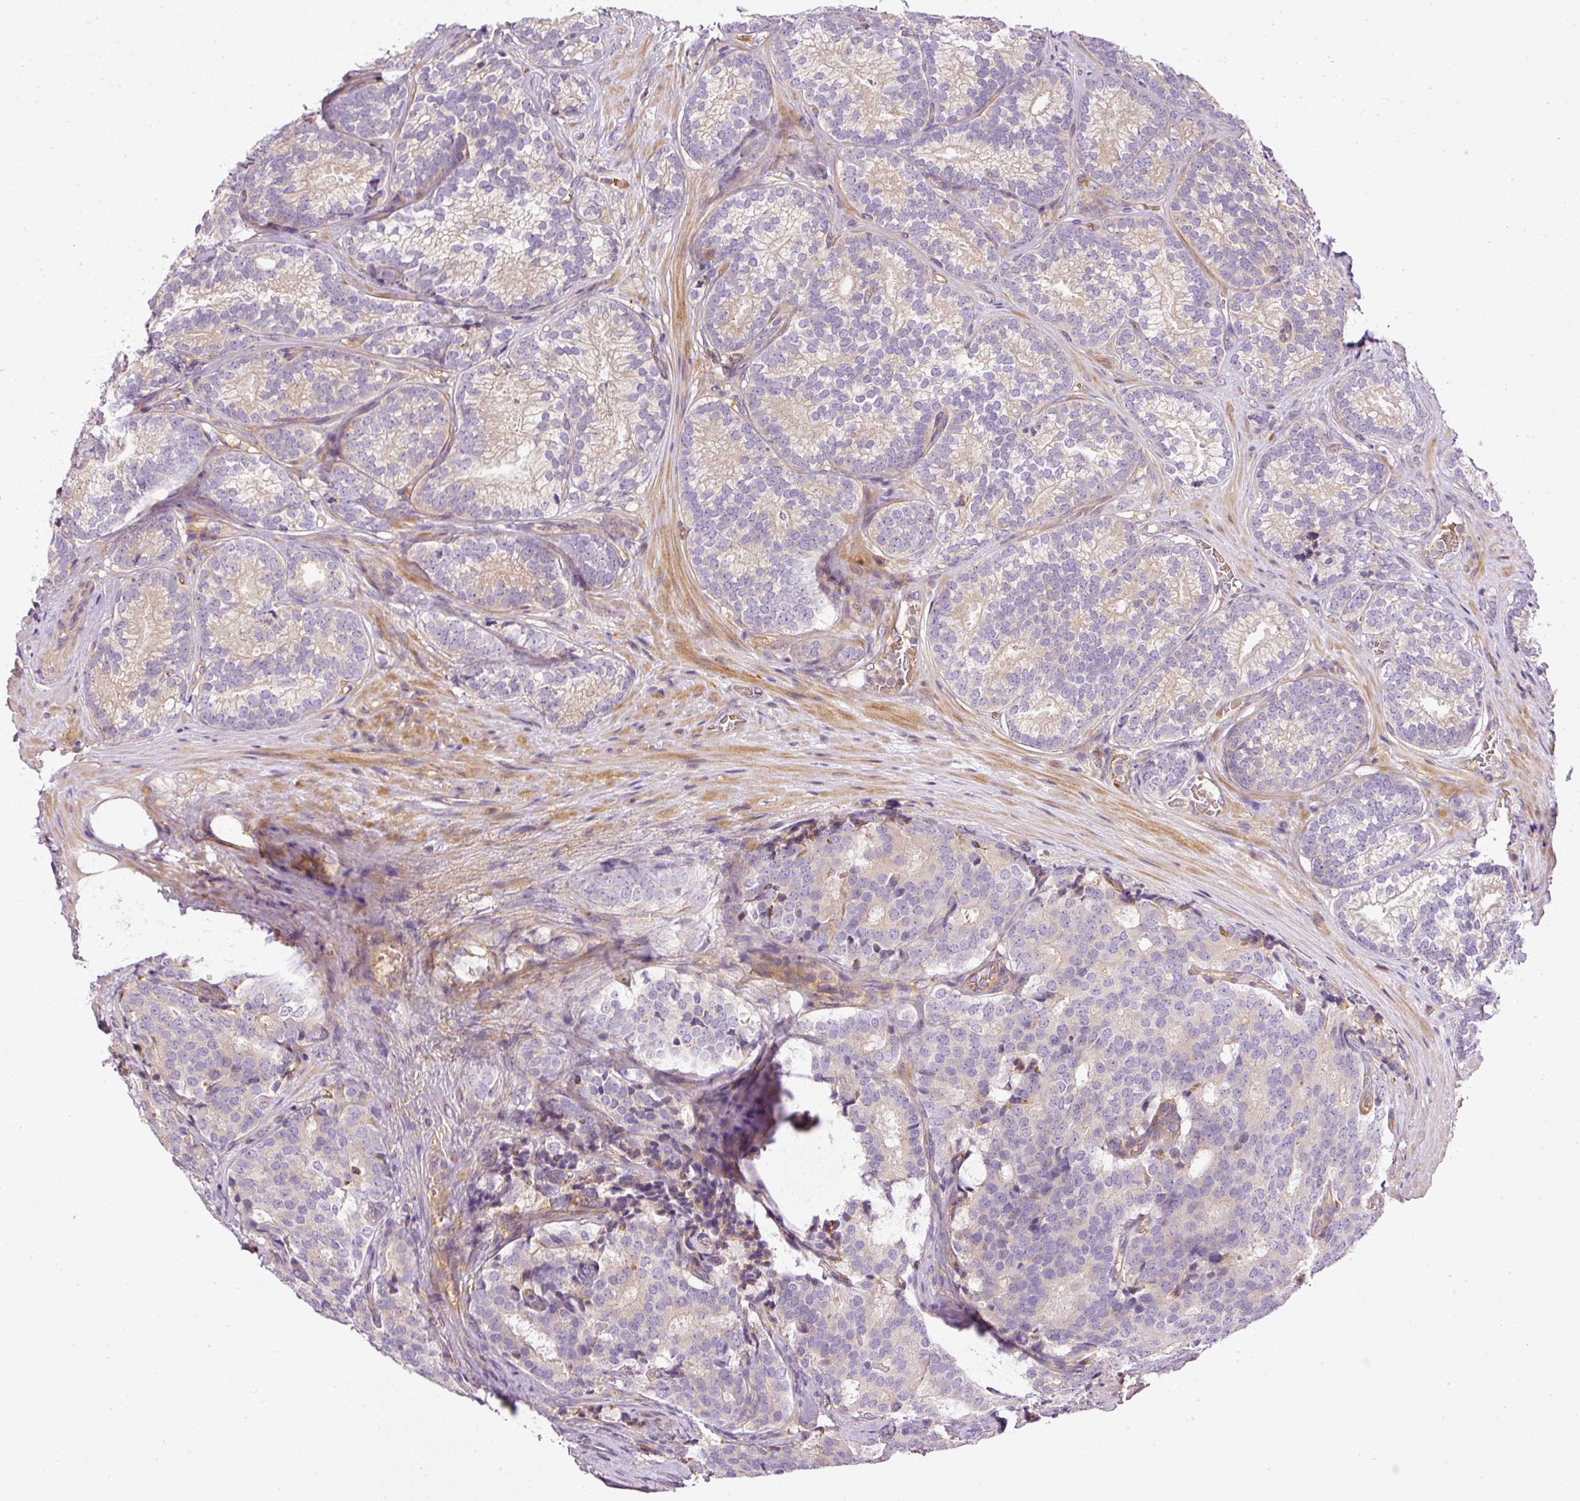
{"staining": {"intensity": "negative", "quantity": "none", "location": "none"}, "tissue": "prostate cancer", "cell_type": "Tumor cells", "image_type": "cancer", "snomed": [{"axis": "morphology", "description": "Adenocarcinoma, High grade"}, {"axis": "topography", "description": "Prostate"}], "caption": "The histopathology image shows no staining of tumor cells in prostate cancer (high-grade adenocarcinoma).", "gene": "TBC1D2B", "patient": {"sex": "male", "age": 63}}